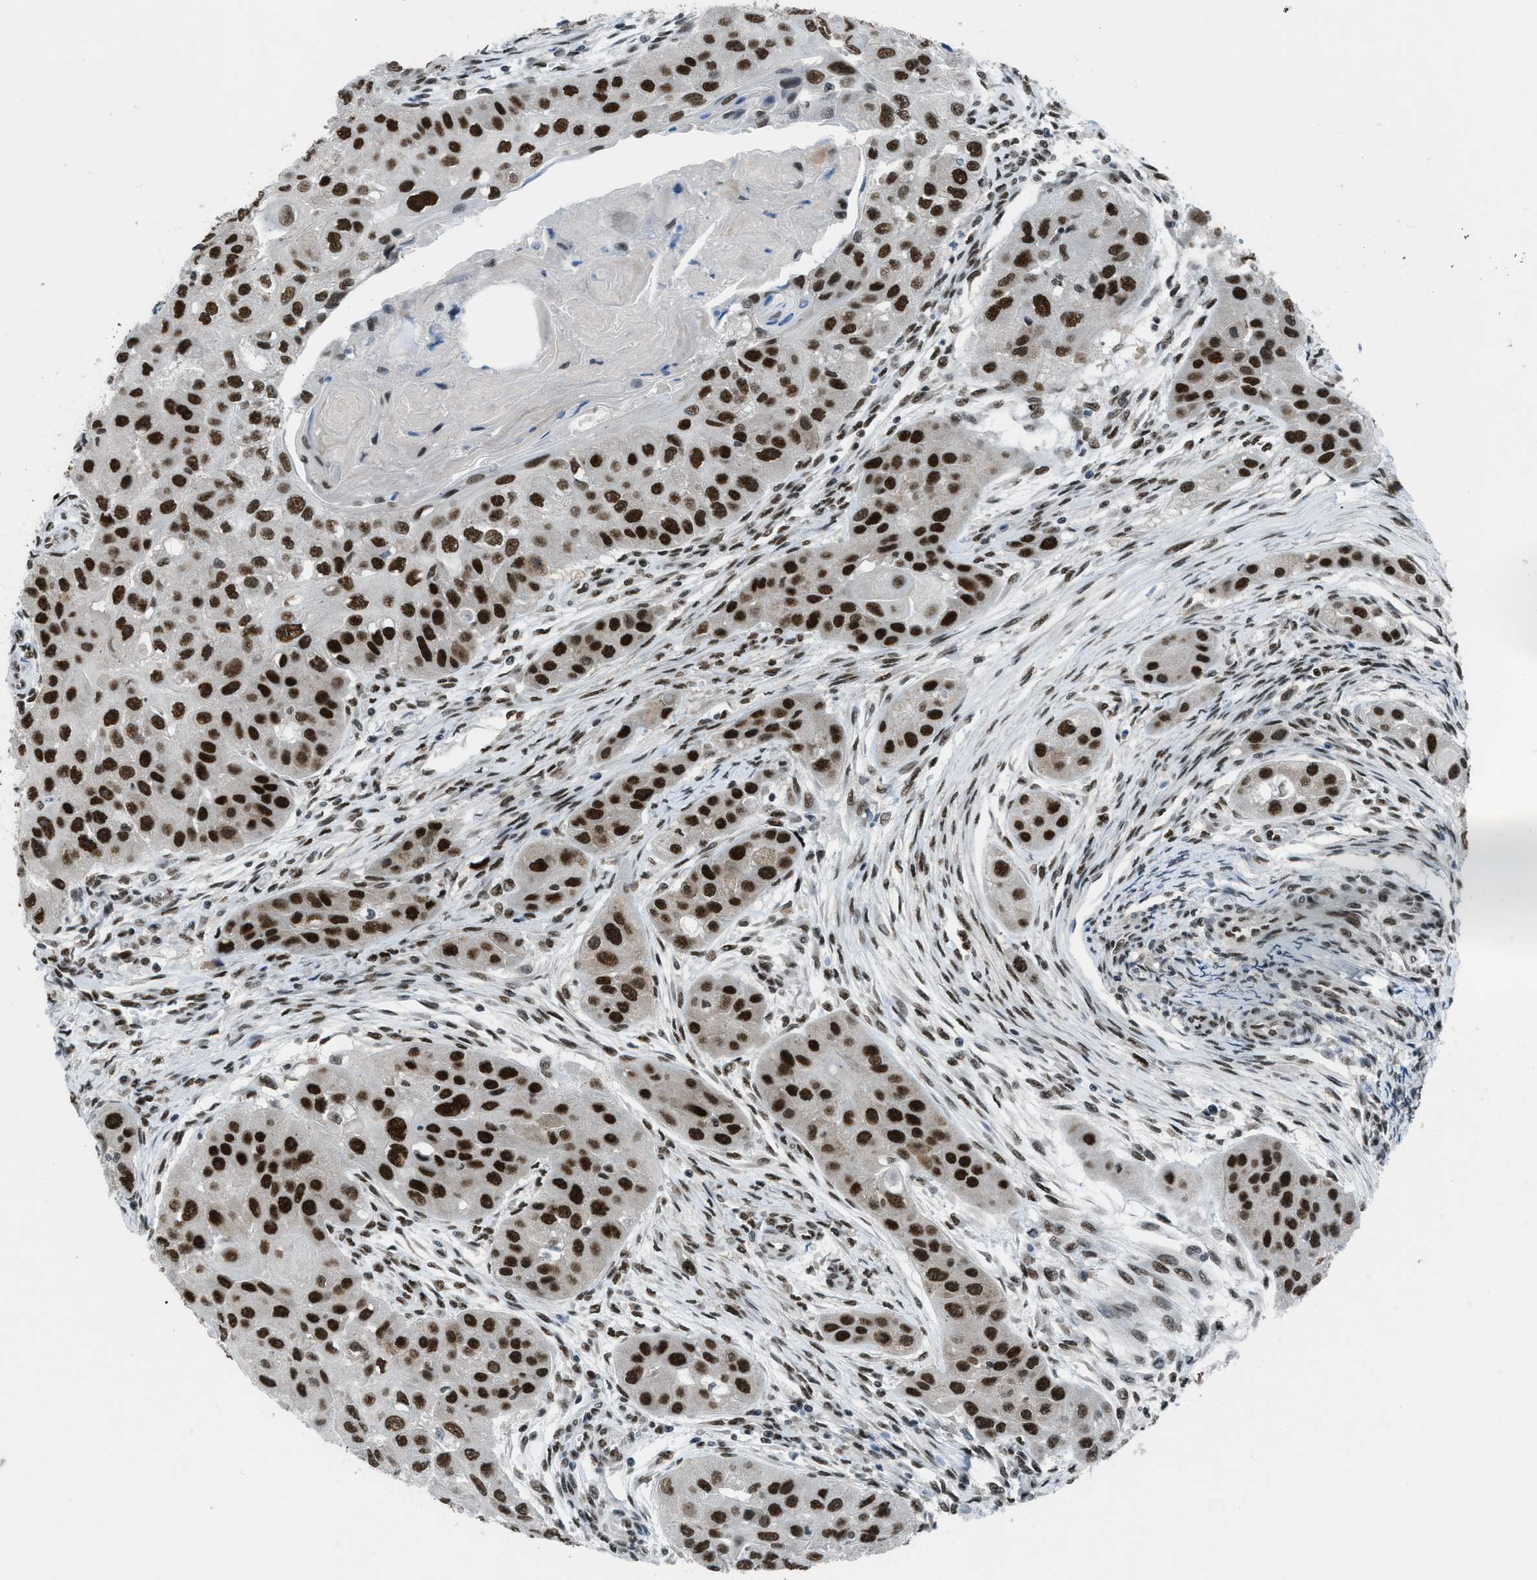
{"staining": {"intensity": "strong", "quantity": ">75%", "location": "nuclear"}, "tissue": "head and neck cancer", "cell_type": "Tumor cells", "image_type": "cancer", "snomed": [{"axis": "morphology", "description": "Normal tissue, NOS"}, {"axis": "morphology", "description": "Squamous cell carcinoma, NOS"}, {"axis": "topography", "description": "Skeletal muscle"}, {"axis": "topography", "description": "Head-Neck"}], "caption": "Immunohistochemical staining of human squamous cell carcinoma (head and neck) reveals high levels of strong nuclear protein staining in approximately >75% of tumor cells. (Stains: DAB in brown, nuclei in blue, Microscopy: brightfield microscopy at high magnification).", "gene": "GATAD2B", "patient": {"sex": "male", "age": 51}}